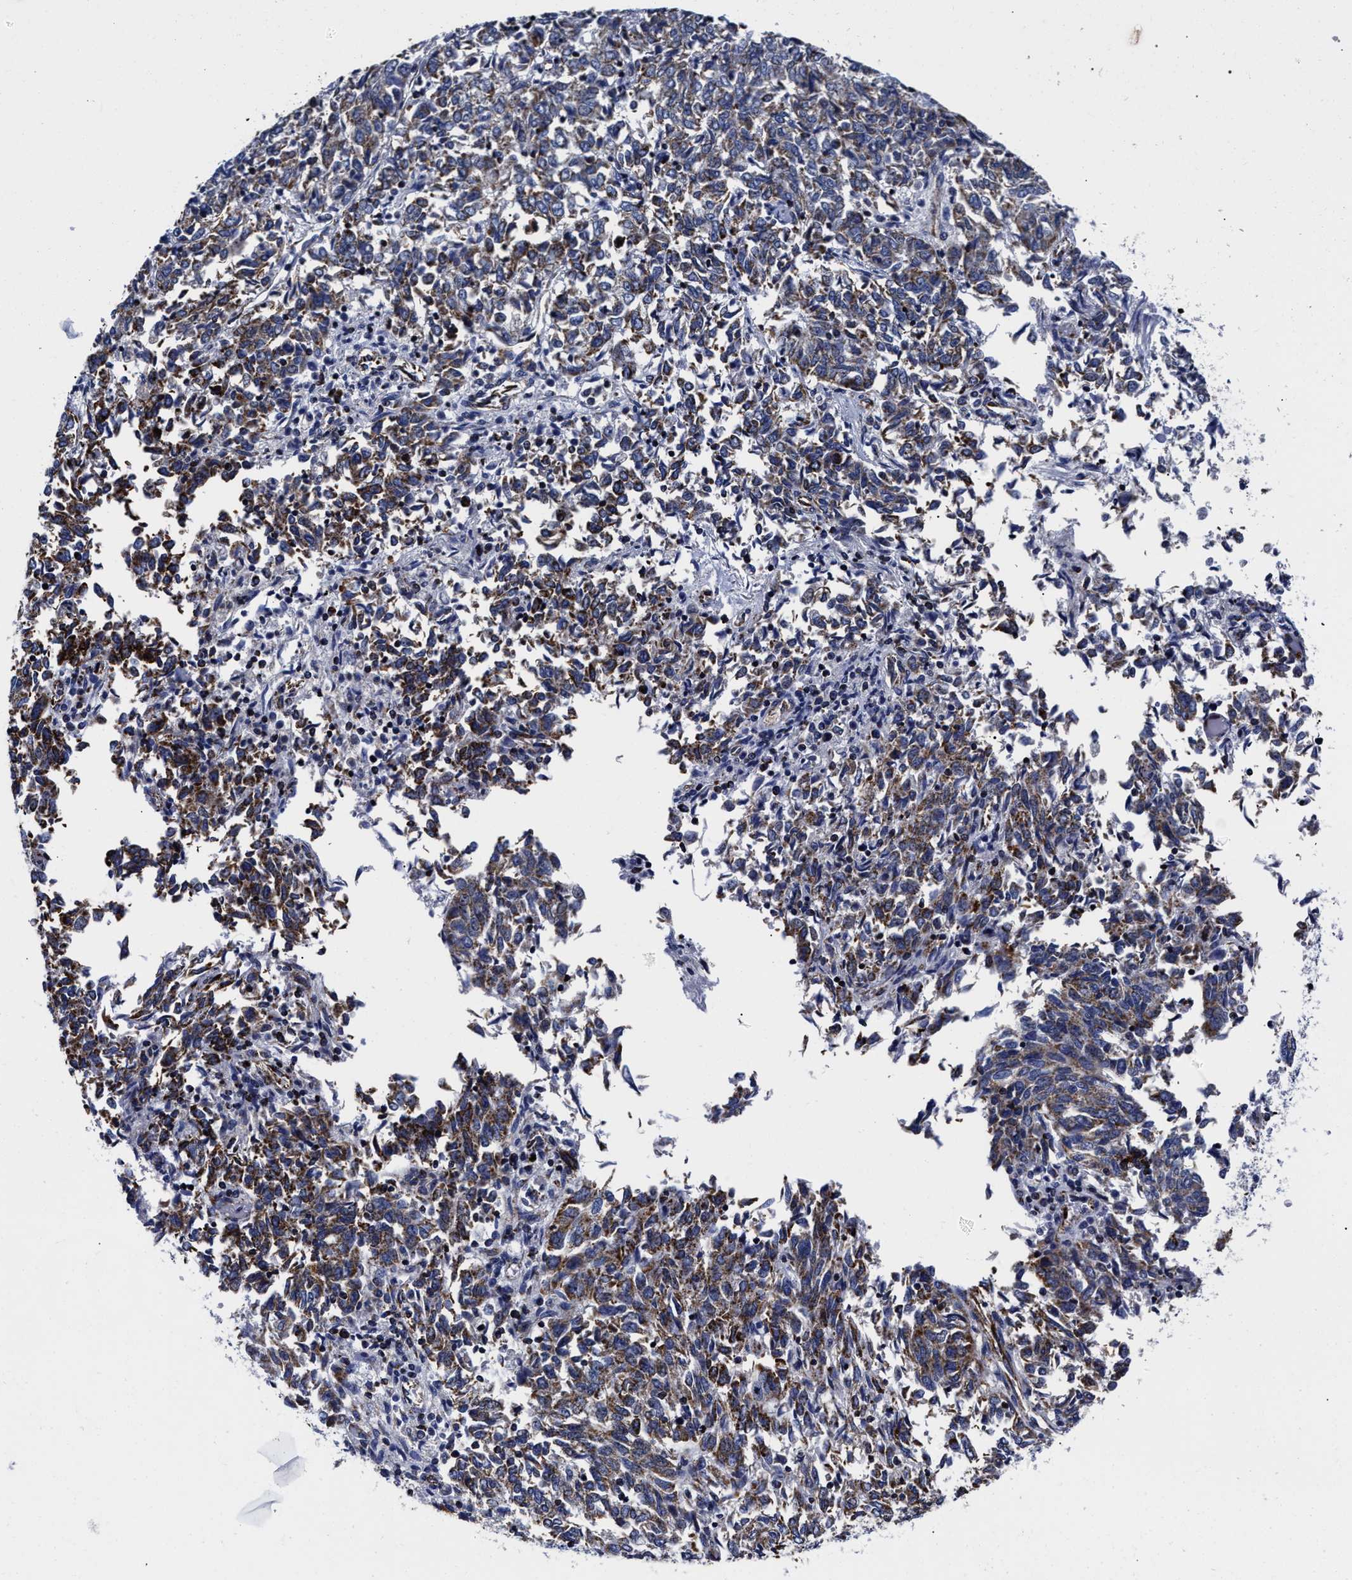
{"staining": {"intensity": "moderate", "quantity": "25%-75%", "location": "cytoplasmic/membranous"}, "tissue": "endometrial cancer", "cell_type": "Tumor cells", "image_type": "cancer", "snomed": [{"axis": "morphology", "description": "Adenocarcinoma, NOS"}, {"axis": "topography", "description": "Endometrium"}], "caption": "Endometrial adenocarcinoma stained with a protein marker reveals moderate staining in tumor cells.", "gene": "HINT2", "patient": {"sex": "female", "age": 80}}